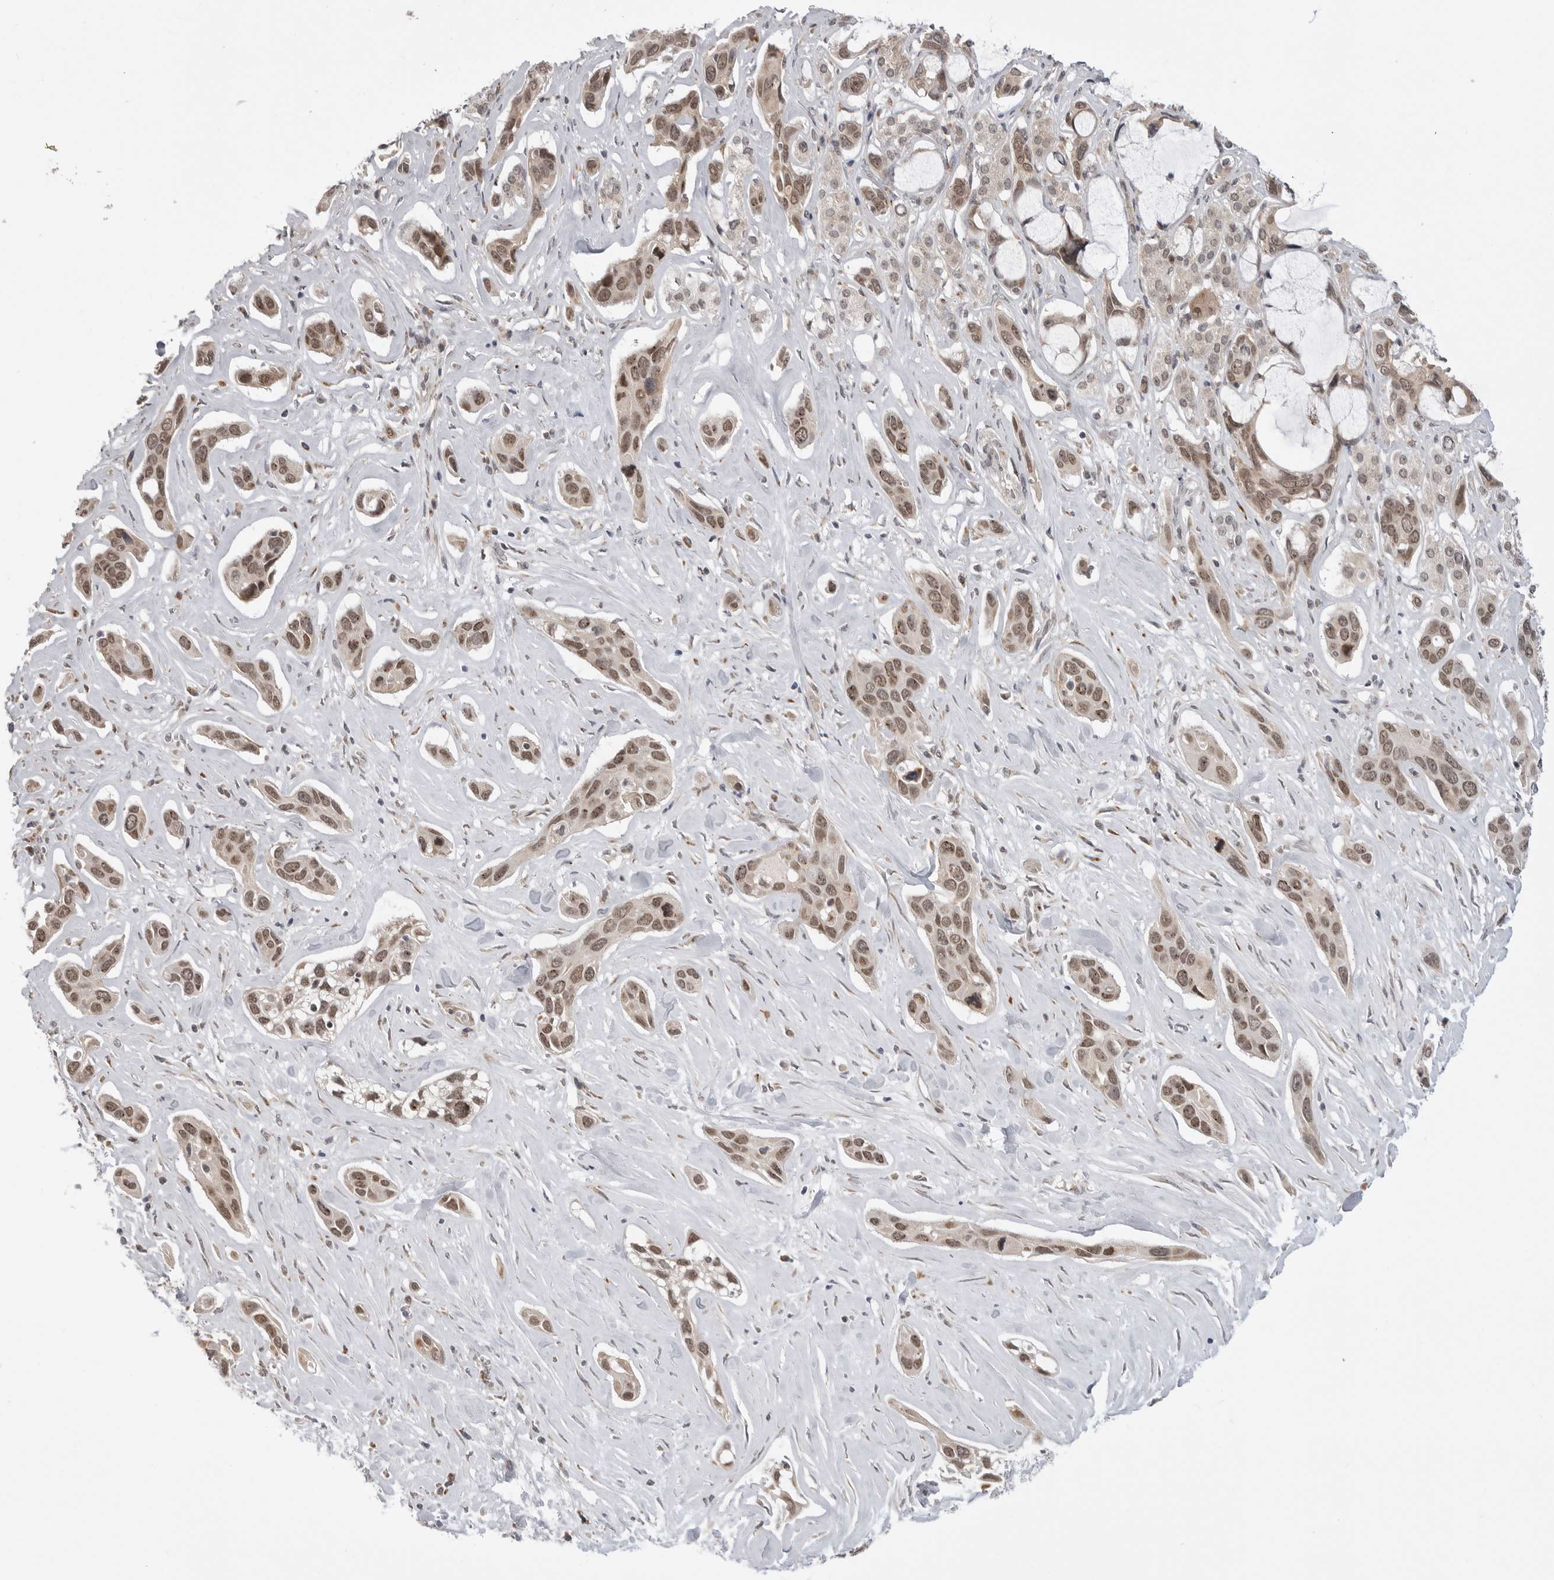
{"staining": {"intensity": "moderate", "quantity": ">75%", "location": "nuclear"}, "tissue": "pancreatic cancer", "cell_type": "Tumor cells", "image_type": "cancer", "snomed": [{"axis": "morphology", "description": "Adenocarcinoma, NOS"}, {"axis": "topography", "description": "Pancreas"}], "caption": "Protein analysis of adenocarcinoma (pancreatic) tissue demonstrates moderate nuclear expression in approximately >75% of tumor cells. Using DAB (brown) and hematoxylin (blue) stains, captured at high magnification using brightfield microscopy.", "gene": "KALRN", "patient": {"sex": "female", "age": 60}}